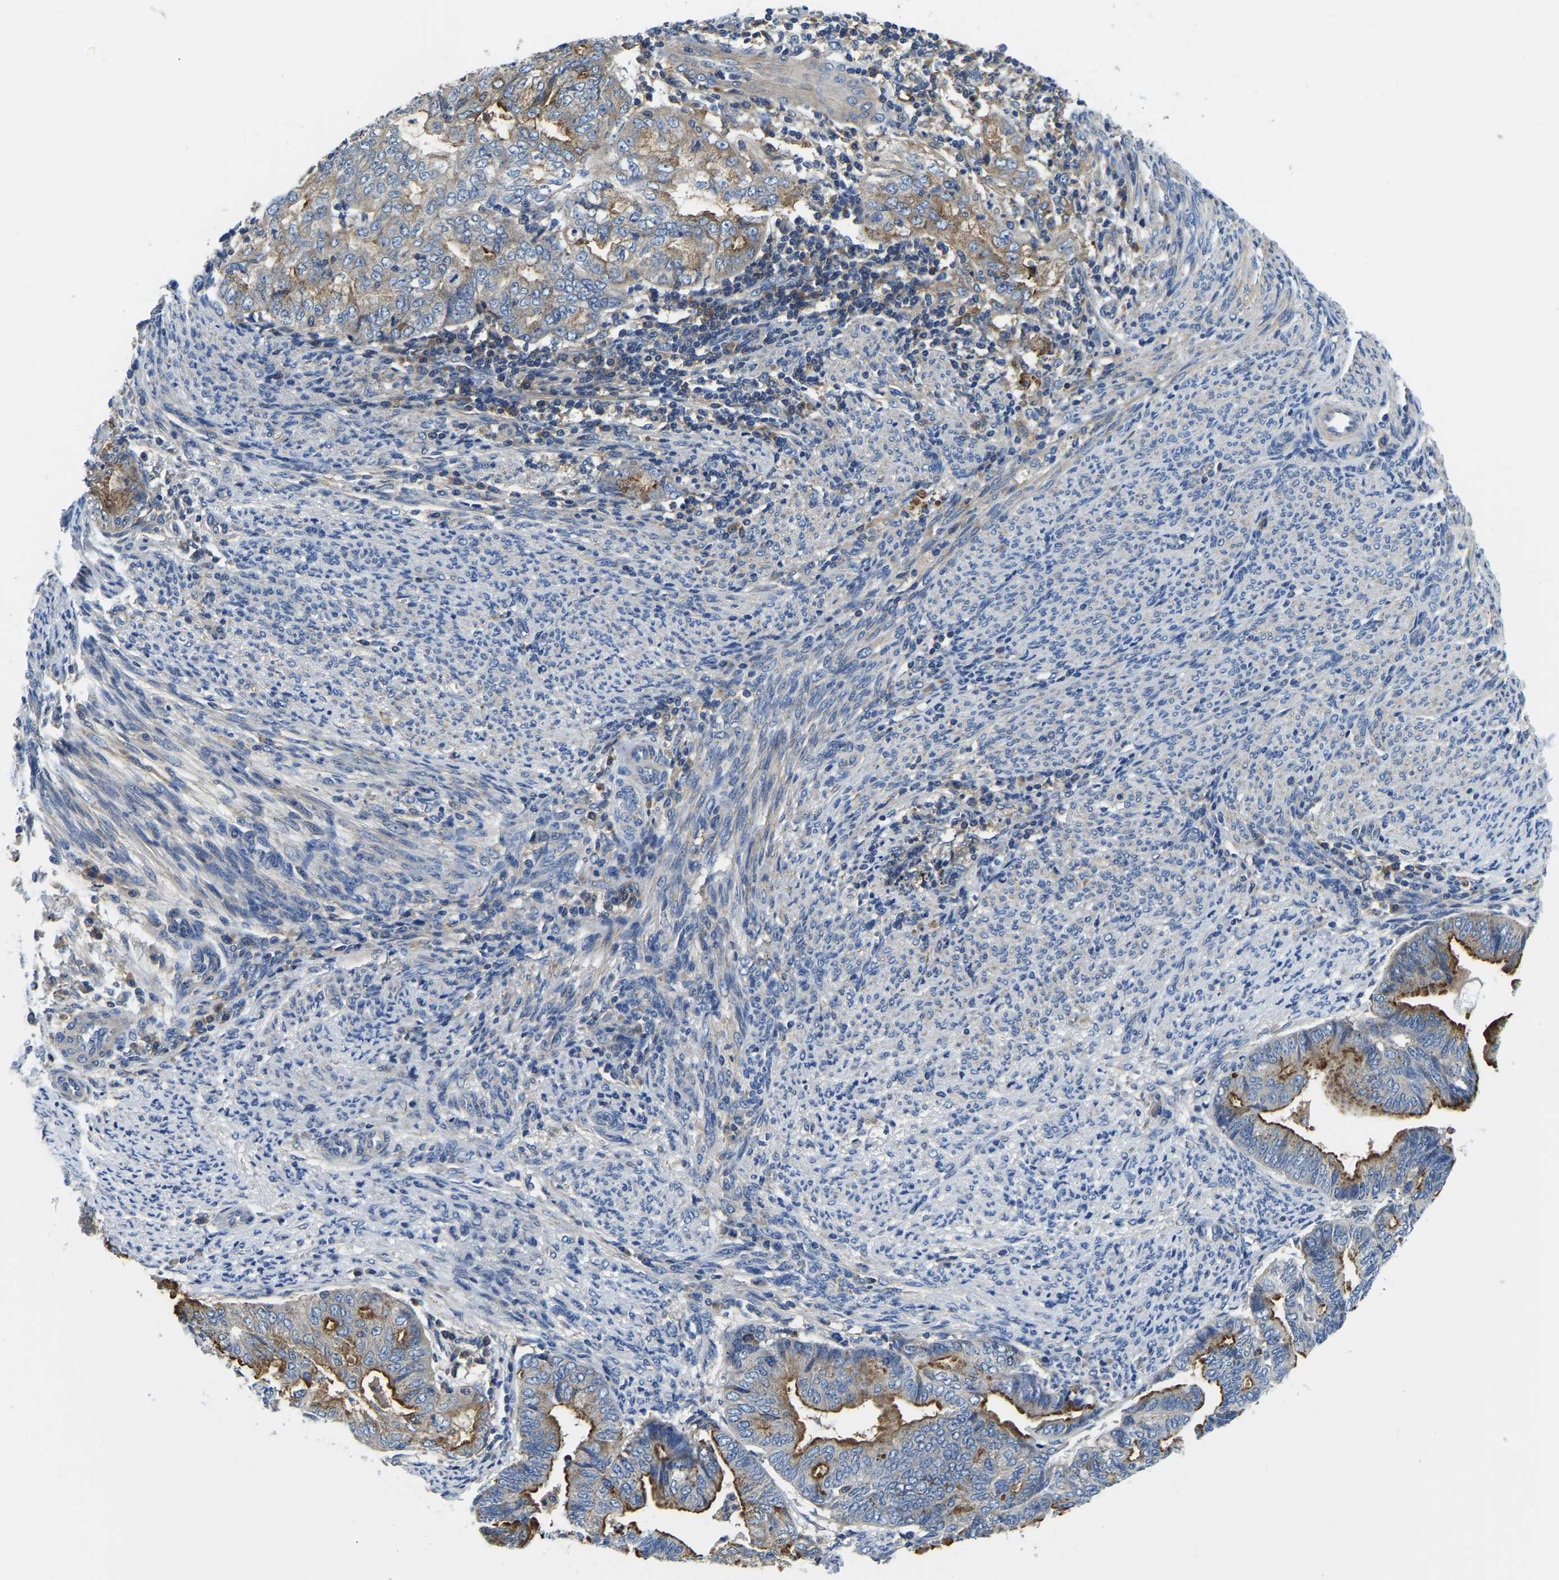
{"staining": {"intensity": "moderate", "quantity": ">75%", "location": "cytoplasmic/membranous"}, "tissue": "endometrial cancer", "cell_type": "Tumor cells", "image_type": "cancer", "snomed": [{"axis": "morphology", "description": "Adenocarcinoma, NOS"}, {"axis": "topography", "description": "Endometrium"}], "caption": "Protein positivity by immunohistochemistry (IHC) demonstrates moderate cytoplasmic/membranous expression in approximately >75% of tumor cells in endometrial cancer.", "gene": "STAT2", "patient": {"sex": "female", "age": 79}}